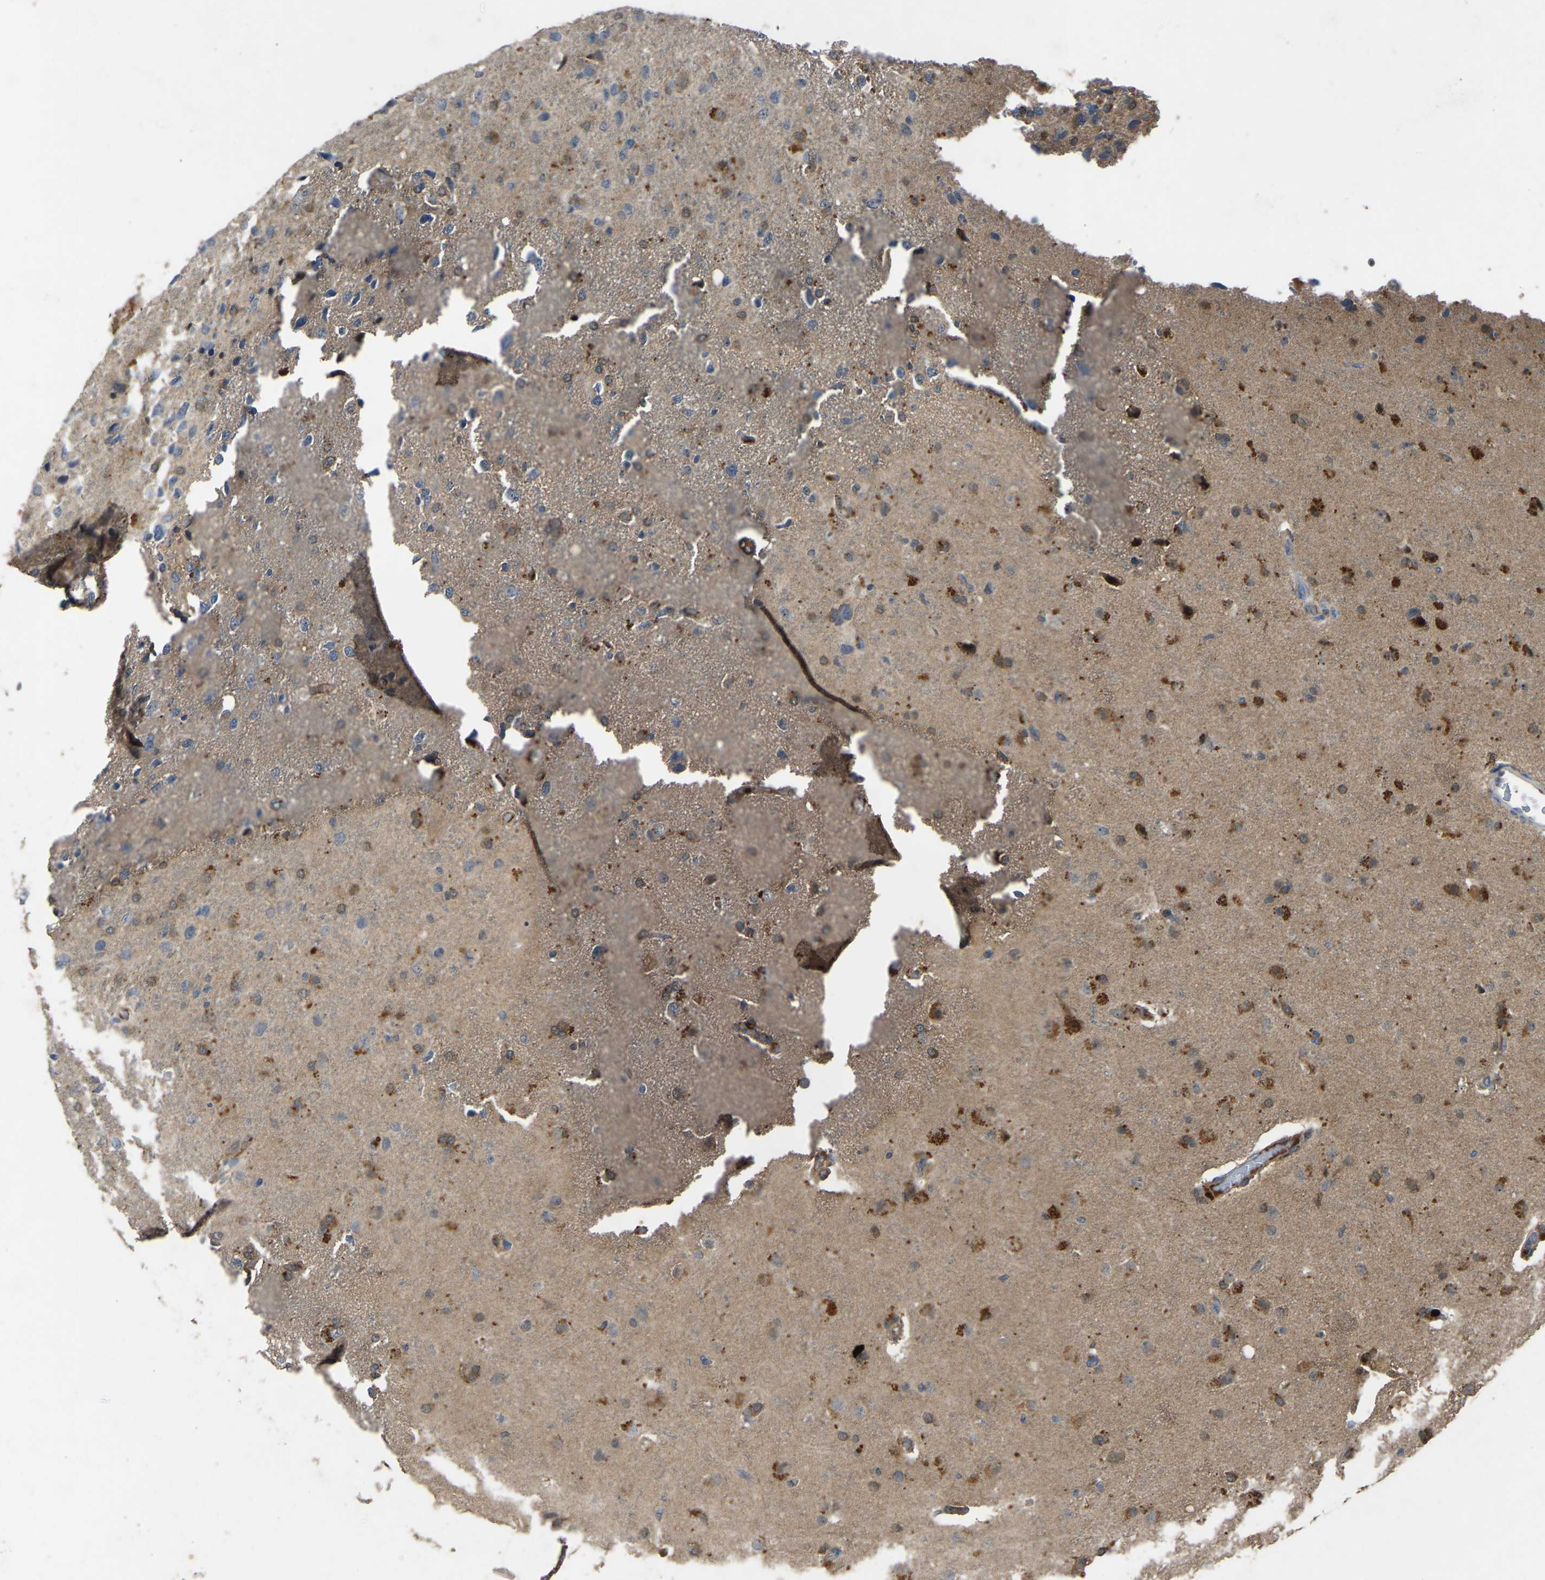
{"staining": {"intensity": "moderate", "quantity": "25%-75%", "location": "cytoplasmic/membranous"}, "tissue": "glioma", "cell_type": "Tumor cells", "image_type": "cancer", "snomed": [{"axis": "morphology", "description": "Glioma, malignant, High grade"}, {"axis": "topography", "description": "Brain"}], "caption": "Immunohistochemistry (IHC) of malignant glioma (high-grade) reveals medium levels of moderate cytoplasmic/membranous staining in approximately 25%-75% of tumor cells.", "gene": "FHIT", "patient": {"sex": "female", "age": 58}}